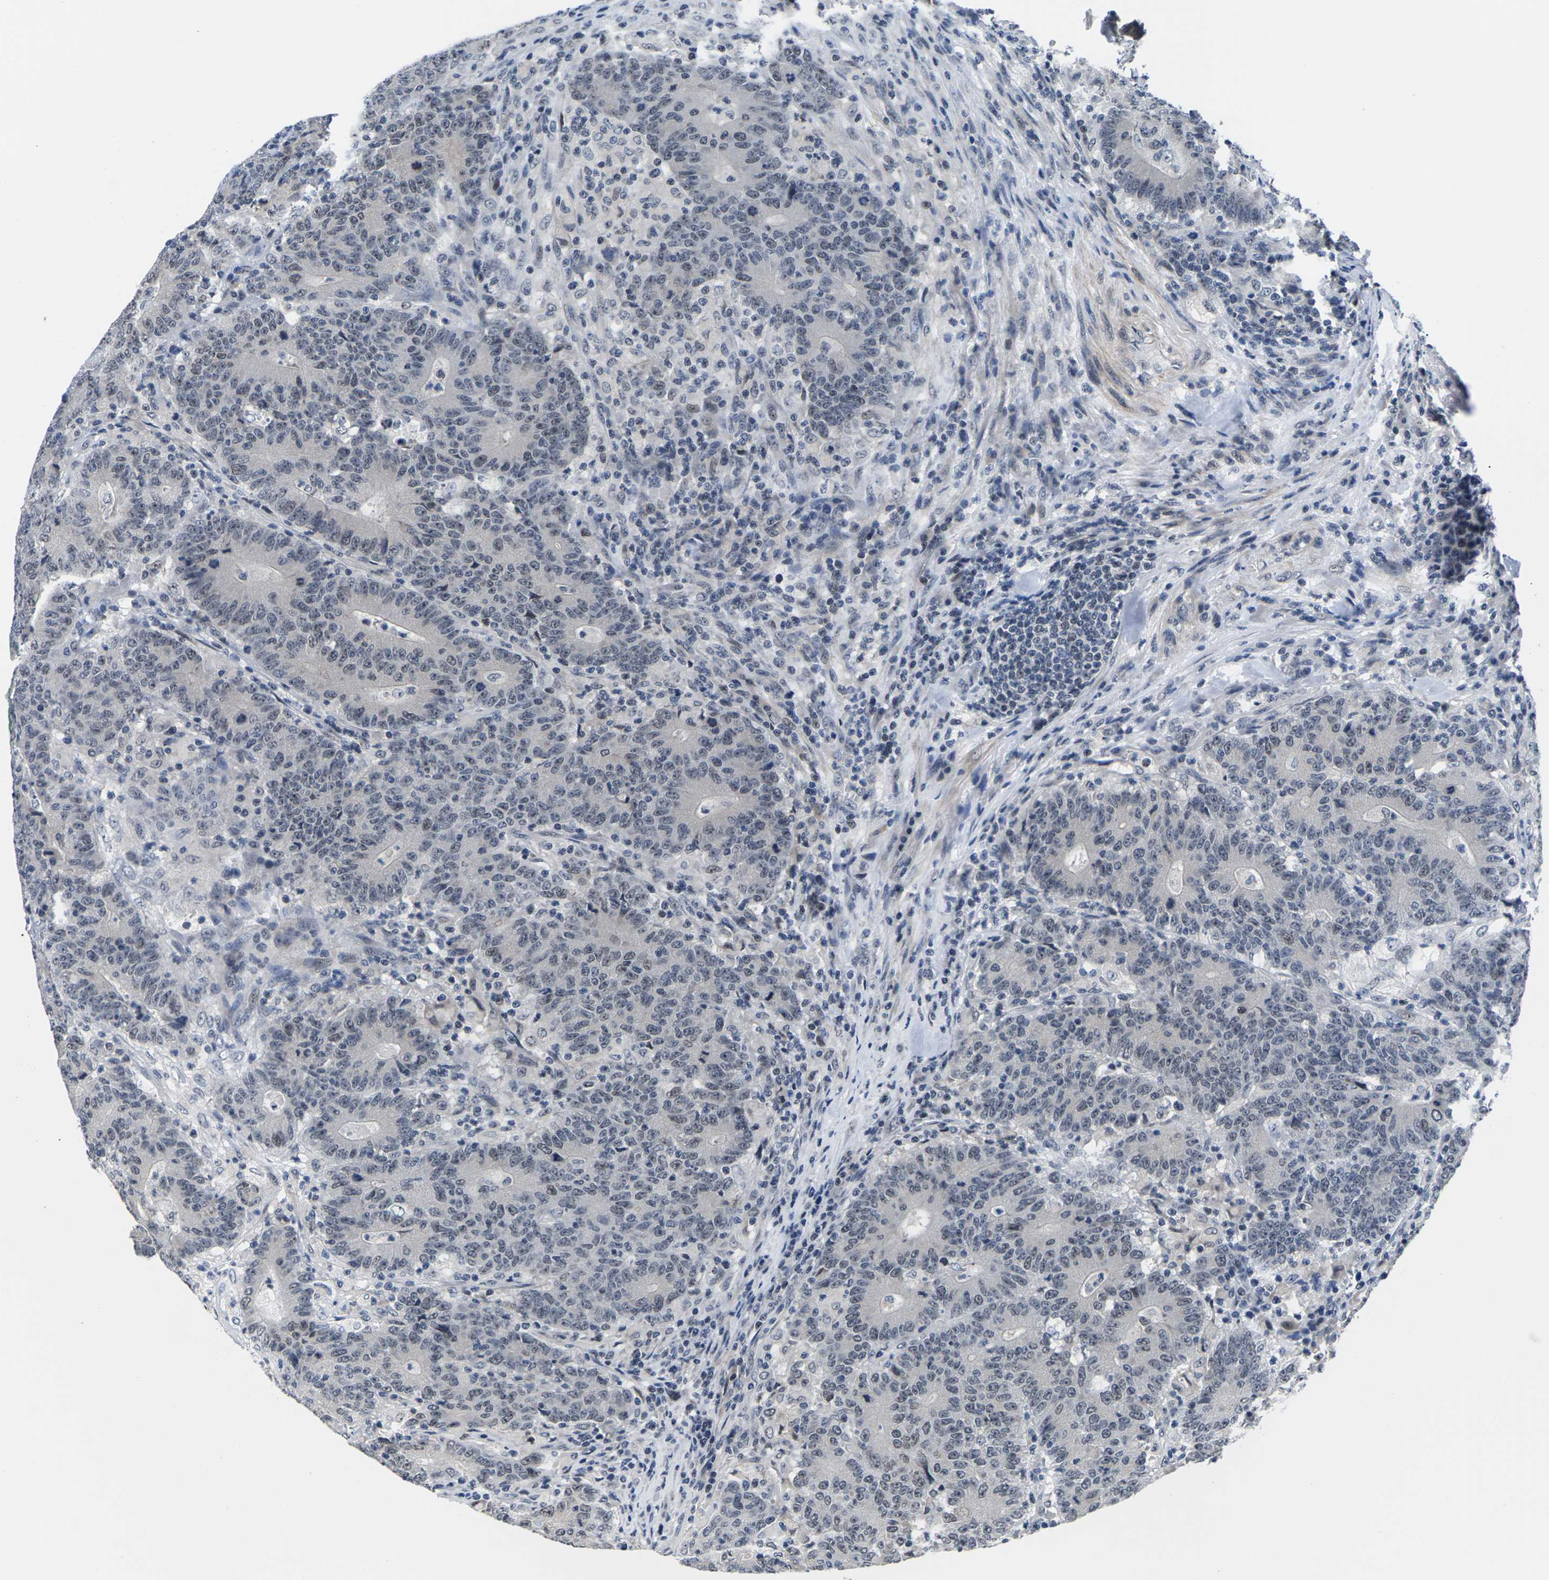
{"staining": {"intensity": "weak", "quantity": "<25%", "location": "nuclear"}, "tissue": "colorectal cancer", "cell_type": "Tumor cells", "image_type": "cancer", "snomed": [{"axis": "morphology", "description": "Normal tissue, NOS"}, {"axis": "morphology", "description": "Adenocarcinoma, NOS"}, {"axis": "topography", "description": "Colon"}], "caption": "Immunohistochemistry histopathology image of neoplastic tissue: human colorectal cancer stained with DAB displays no significant protein staining in tumor cells.", "gene": "ST6GAL2", "patient": {"sex": "female", "age": 75}}